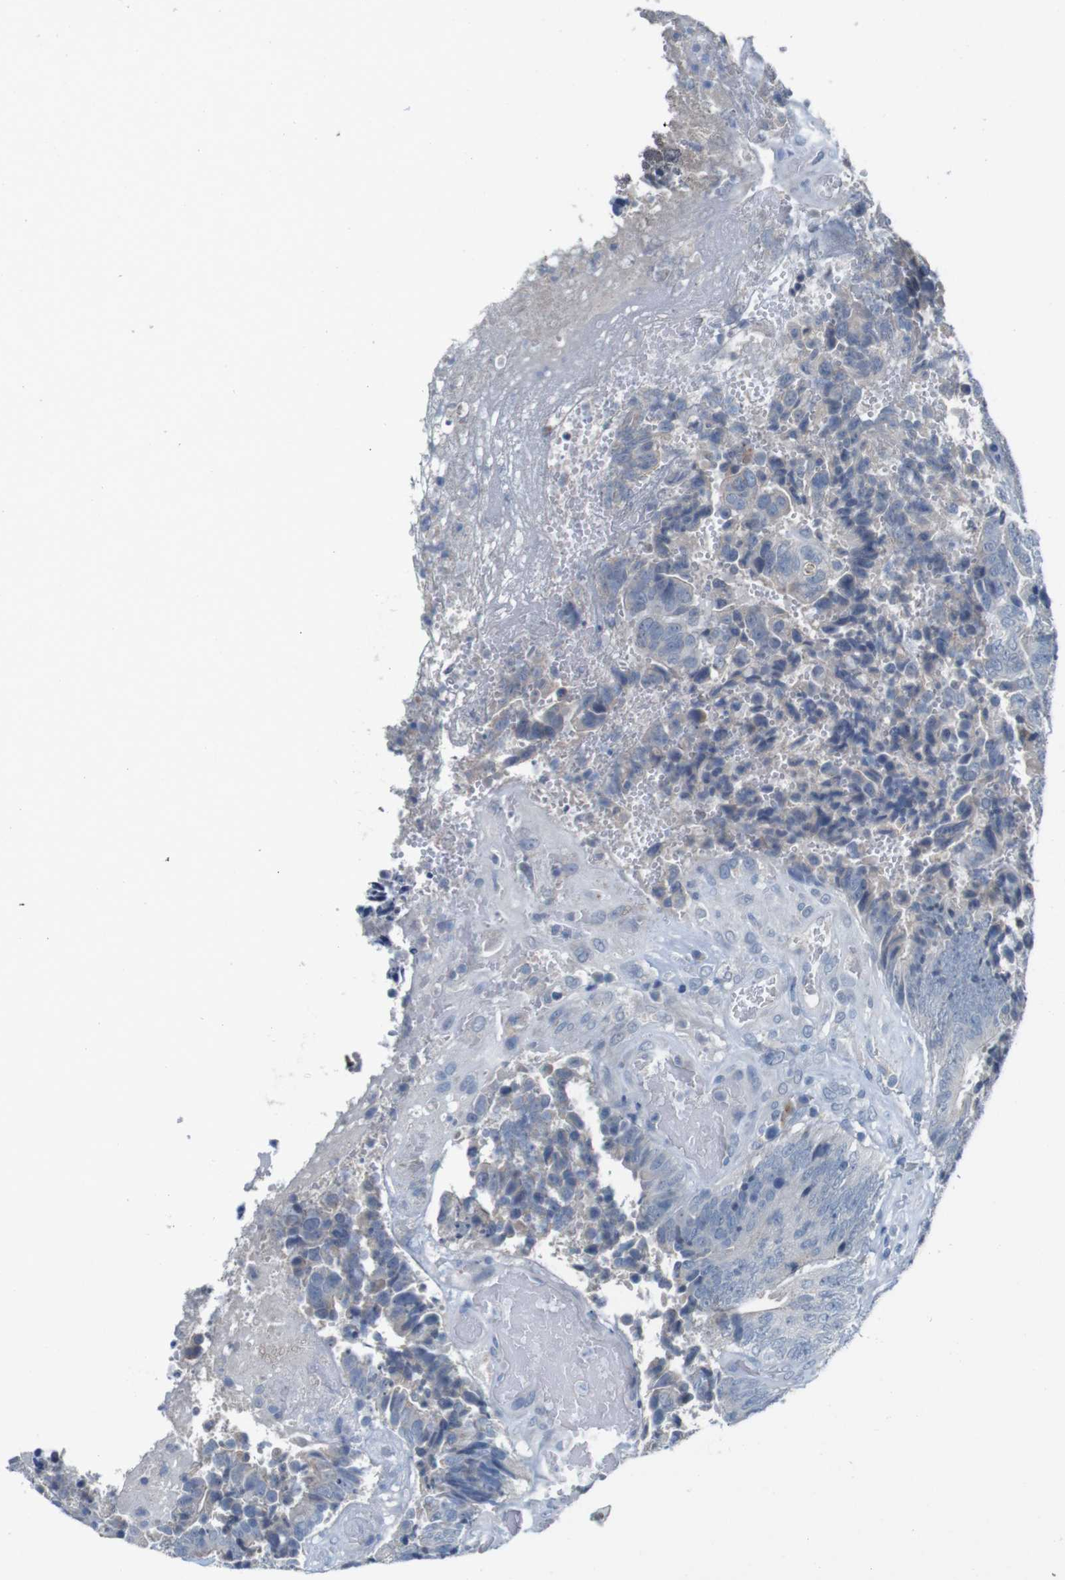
{"staining": {"intensity": "negative", "quantity": "none", "location": "none"}, "tissue": "colorectal cancer", "cell_type": "Tumor cells", "image_type": "cancer", "snomed": [{"axis": "morphology", "description": "Adenocarcinoma, NOS"}, {"axis": "topography", "description": "Rectum"}], "caption": "Immunohistochemical staining of colorectal cancer shows no significant expression in tumor cells.", "gene": "SLC2A8", "patient": {"sex": "male", "age": 72}}